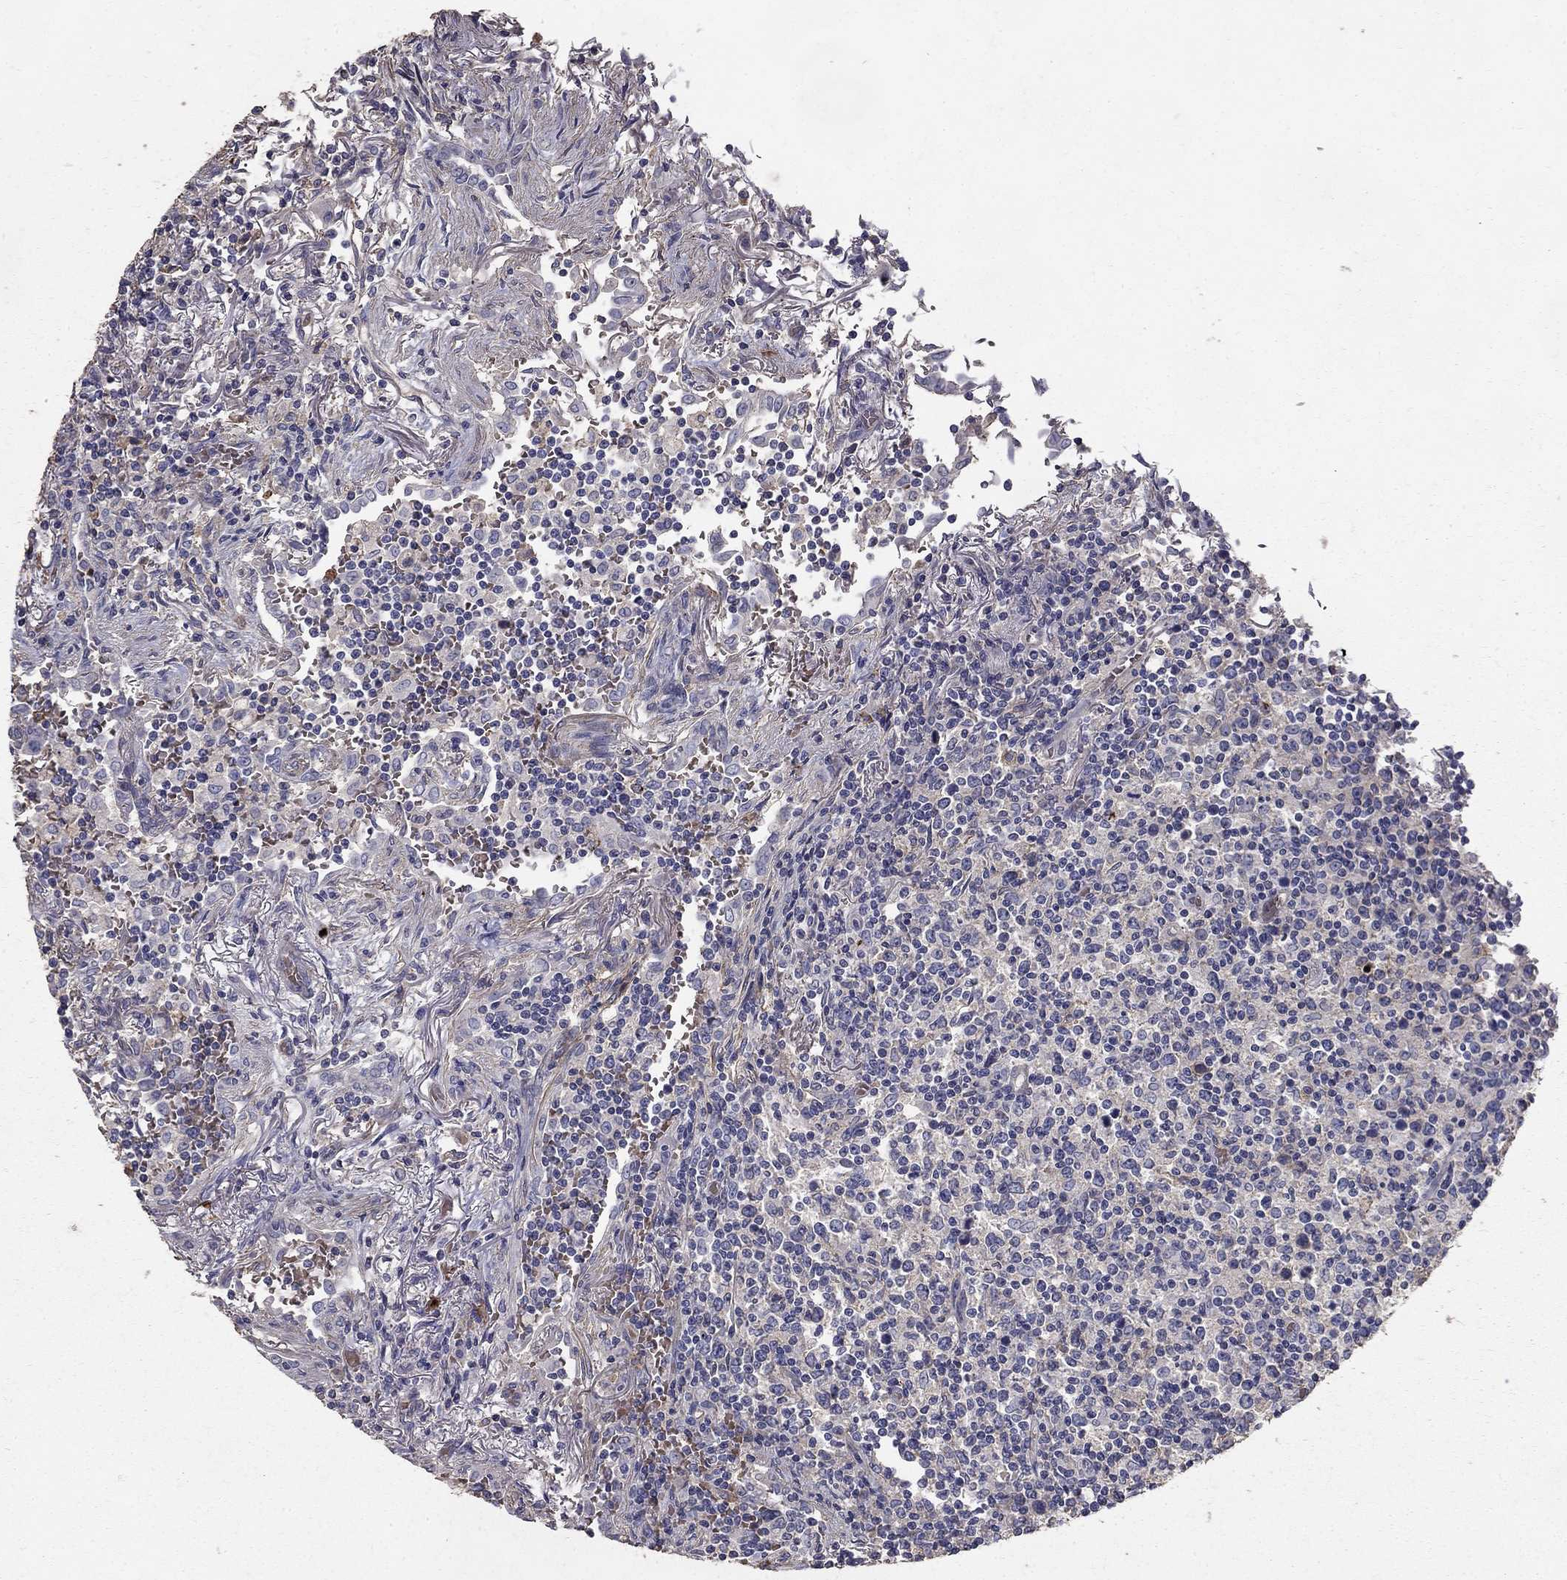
{"staining": {"intensity": "negative", "quantity": "none", "location": "none"}, "tissue": "lymphoma", "cell_type": "Tumor cells", "image_type": "cancer", "snomed": [{"axis": "morphology", "description": "Malignant lymphoma, non-Hodgkin's type, High grade"}, {"axis": "topography", "description": "Lung"}], "caption": "IHC of lymphoma shows no positivity in tumor cells.", "gene": "MPP2", "patient": {"sex": "male", "age": 79}}